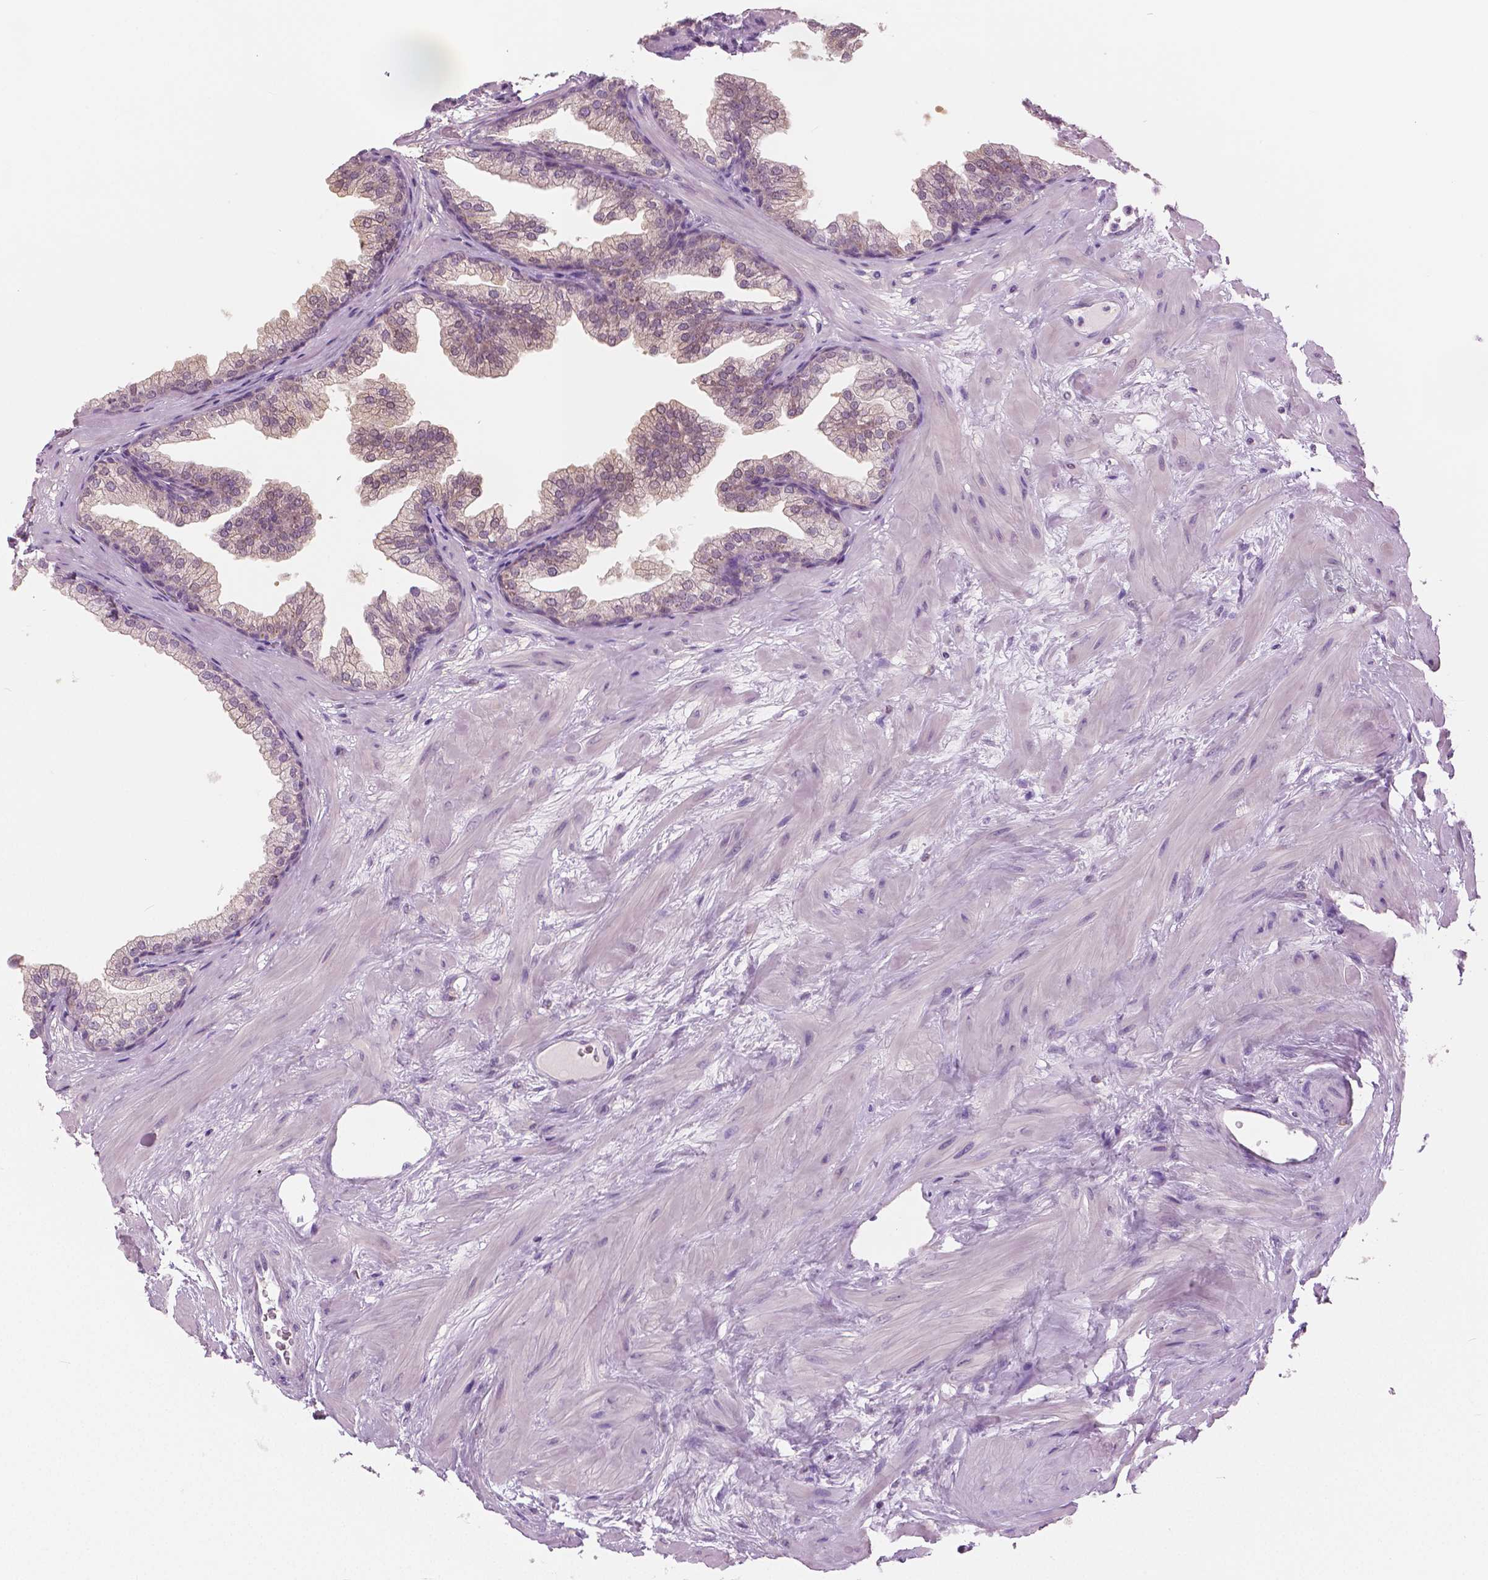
{"staining": {"intensity": "weak", "quantity": "<25%", "location": "nuclear"}, "tissue": "prostate", "cell_type": "Glandular cells", "image_type": "normal", "snomed": [{"axis": "morphology", "description": "Normal tissue, NOS"}, {"axis": "topography", "description": "Prostate"}], "caption": "Glandular cells show no significant protein expression in benign prostate. (DAB (3,3'-diaminobenzidine) IHC, high magnification).", "gene": "GALM", "patient": {"sex": "male", "age": 37}}